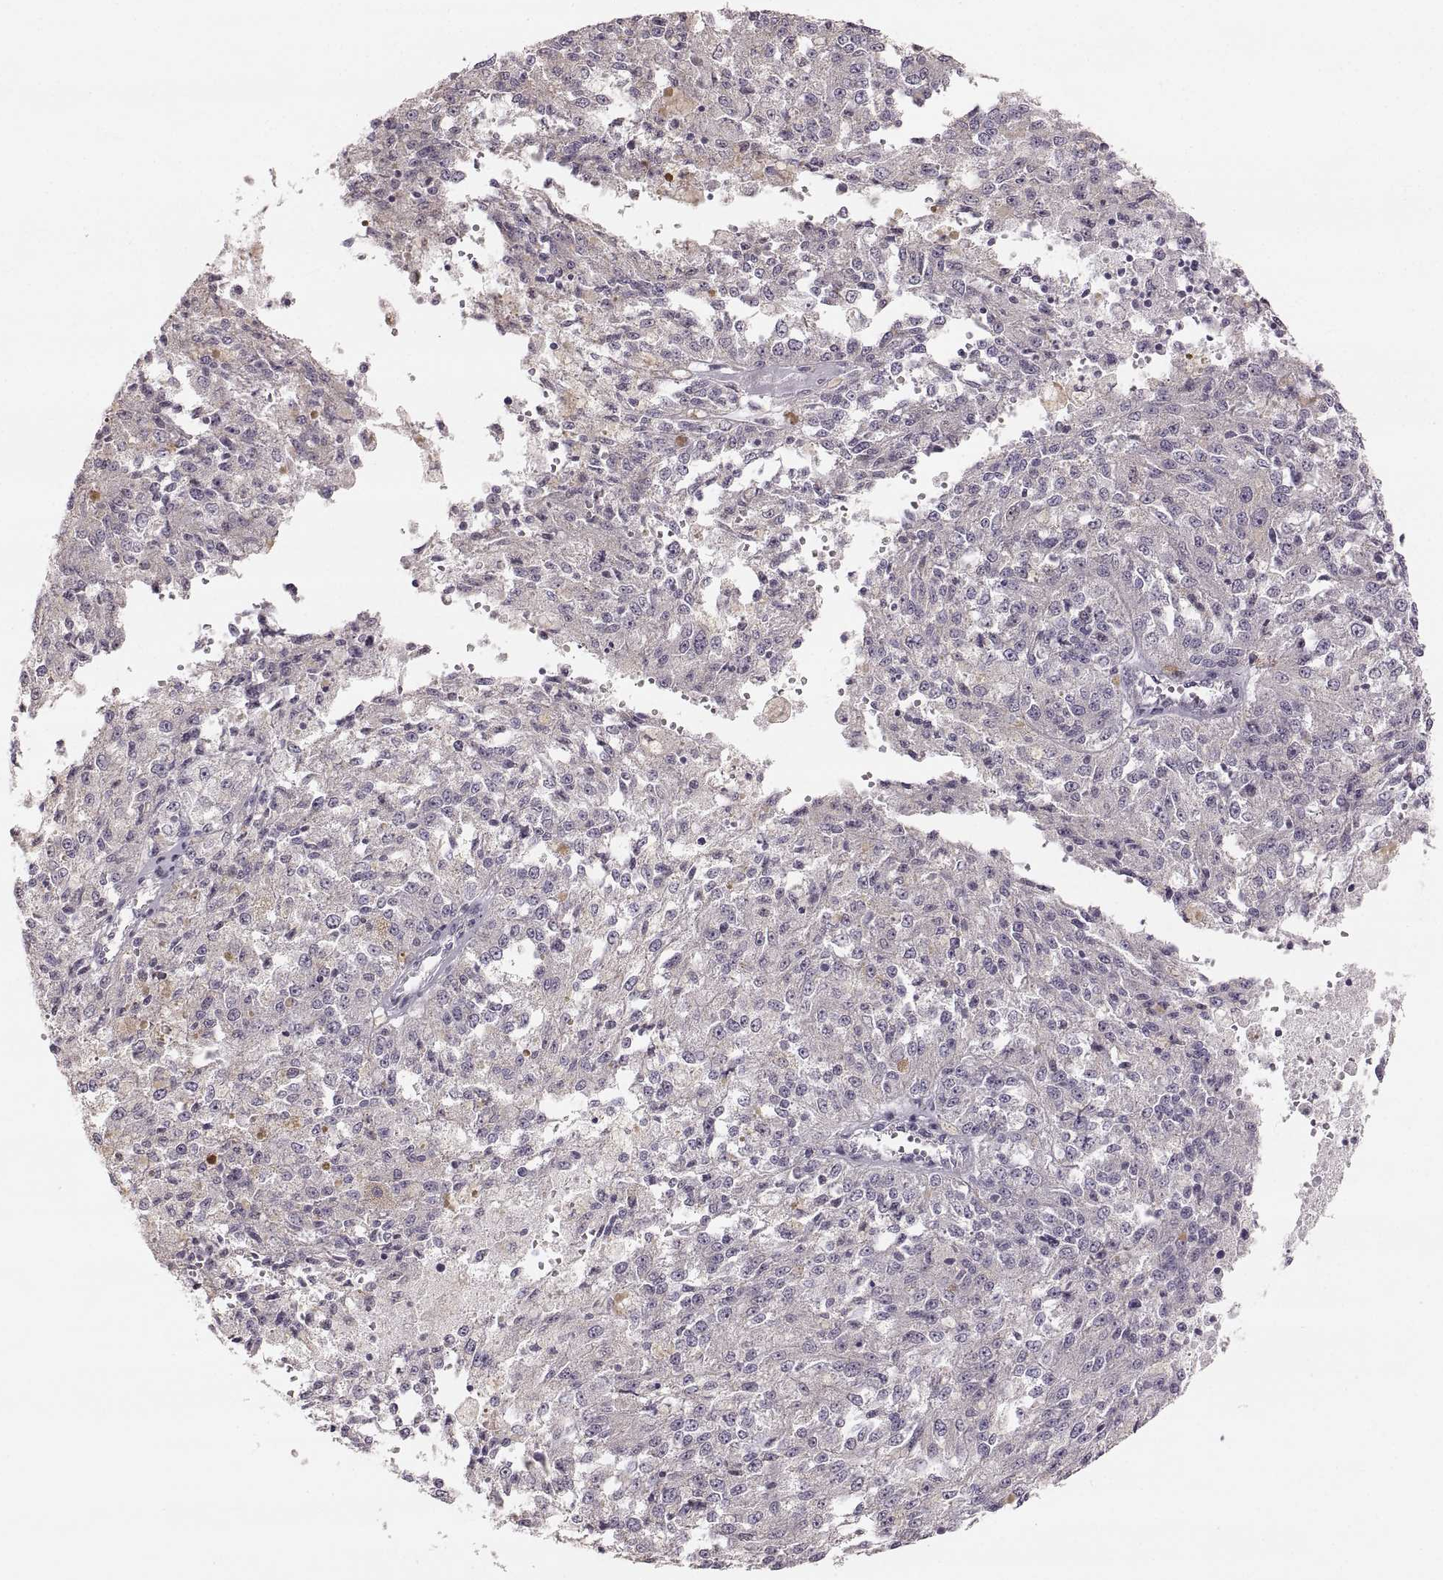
{"staining": {"intensity": "negative", "quantity": "none", "location": "none"}, "tissue": "melanoma", "cell_type": "Tumor cells", "image_type": "cancer", "snomed": [{"axis": "morphology", "description": "Malignant melanoma, Metastatic site"}, {"axis": "topography", "description": "Lymph node"}], "caption": "Immunohistochemistry histopathology image of neoplastic tissue: human melanoma stained with DAB shows no significant protein positivity in tumor cells.", "gene": "RUNDC3A", "patient": {"sex": "female", "age": 64}}